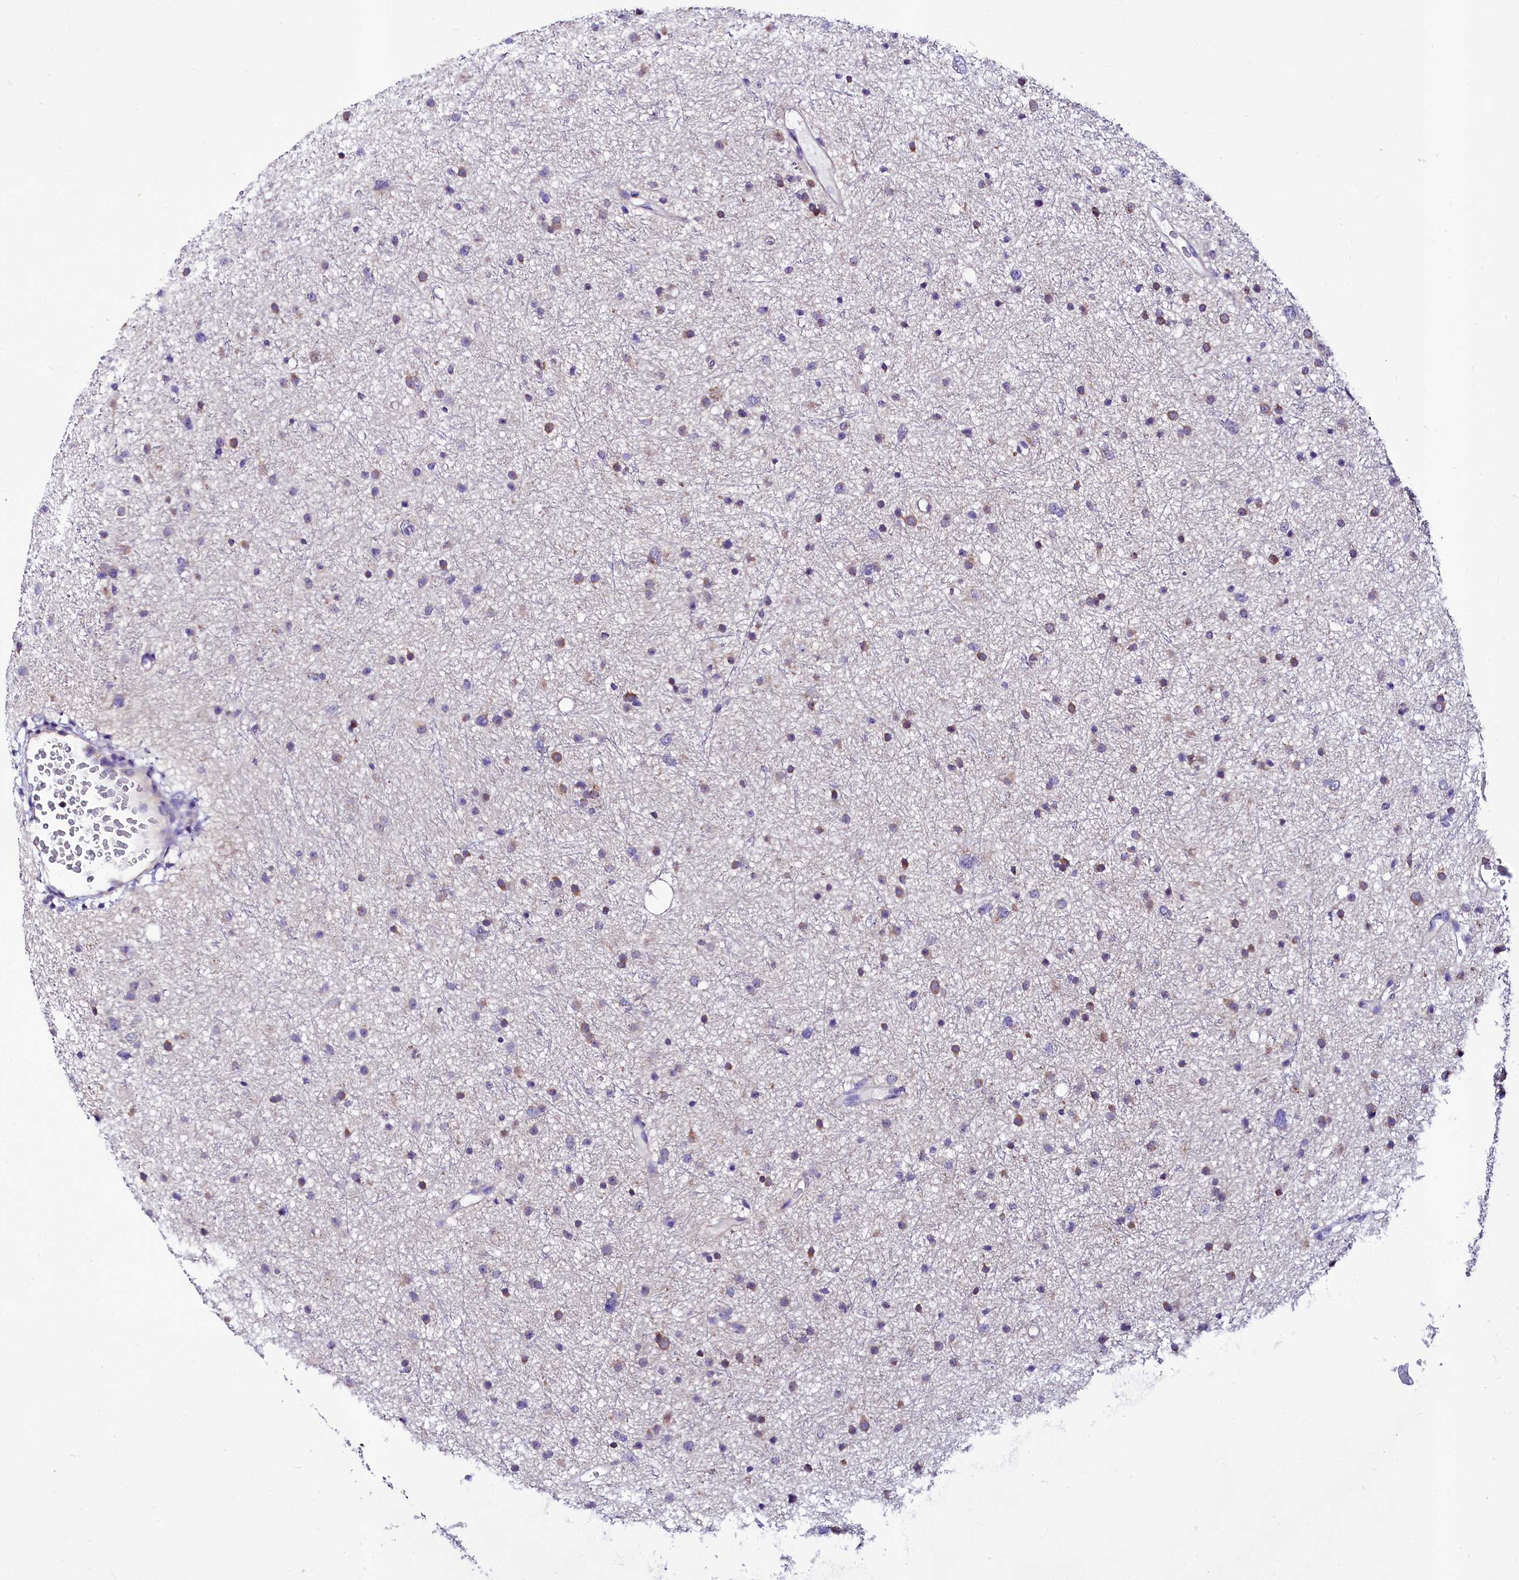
{"staining": {"intensity": "moderate", "quantity": "<25%", "location": "cytoplasmic/membranous"}, "tissue": "glioma", "cell_type": "Tumor cells", "image_type": "cancer", "snomed": [{"axis": "morphology", "description": "Glioma, malignant, Low grade"}, {"axis": "topography", "description": "Cerebral cortex"}], "caption": "Immunohistochemistry (IHC) of human malignant glioma (low-grade) exhibits low levels of moderate cytoplasmic/membranous positivity in about <25% of tumor cells.", "gene": "ABHD5", "patient": {"sex": "female", "age": 39}}